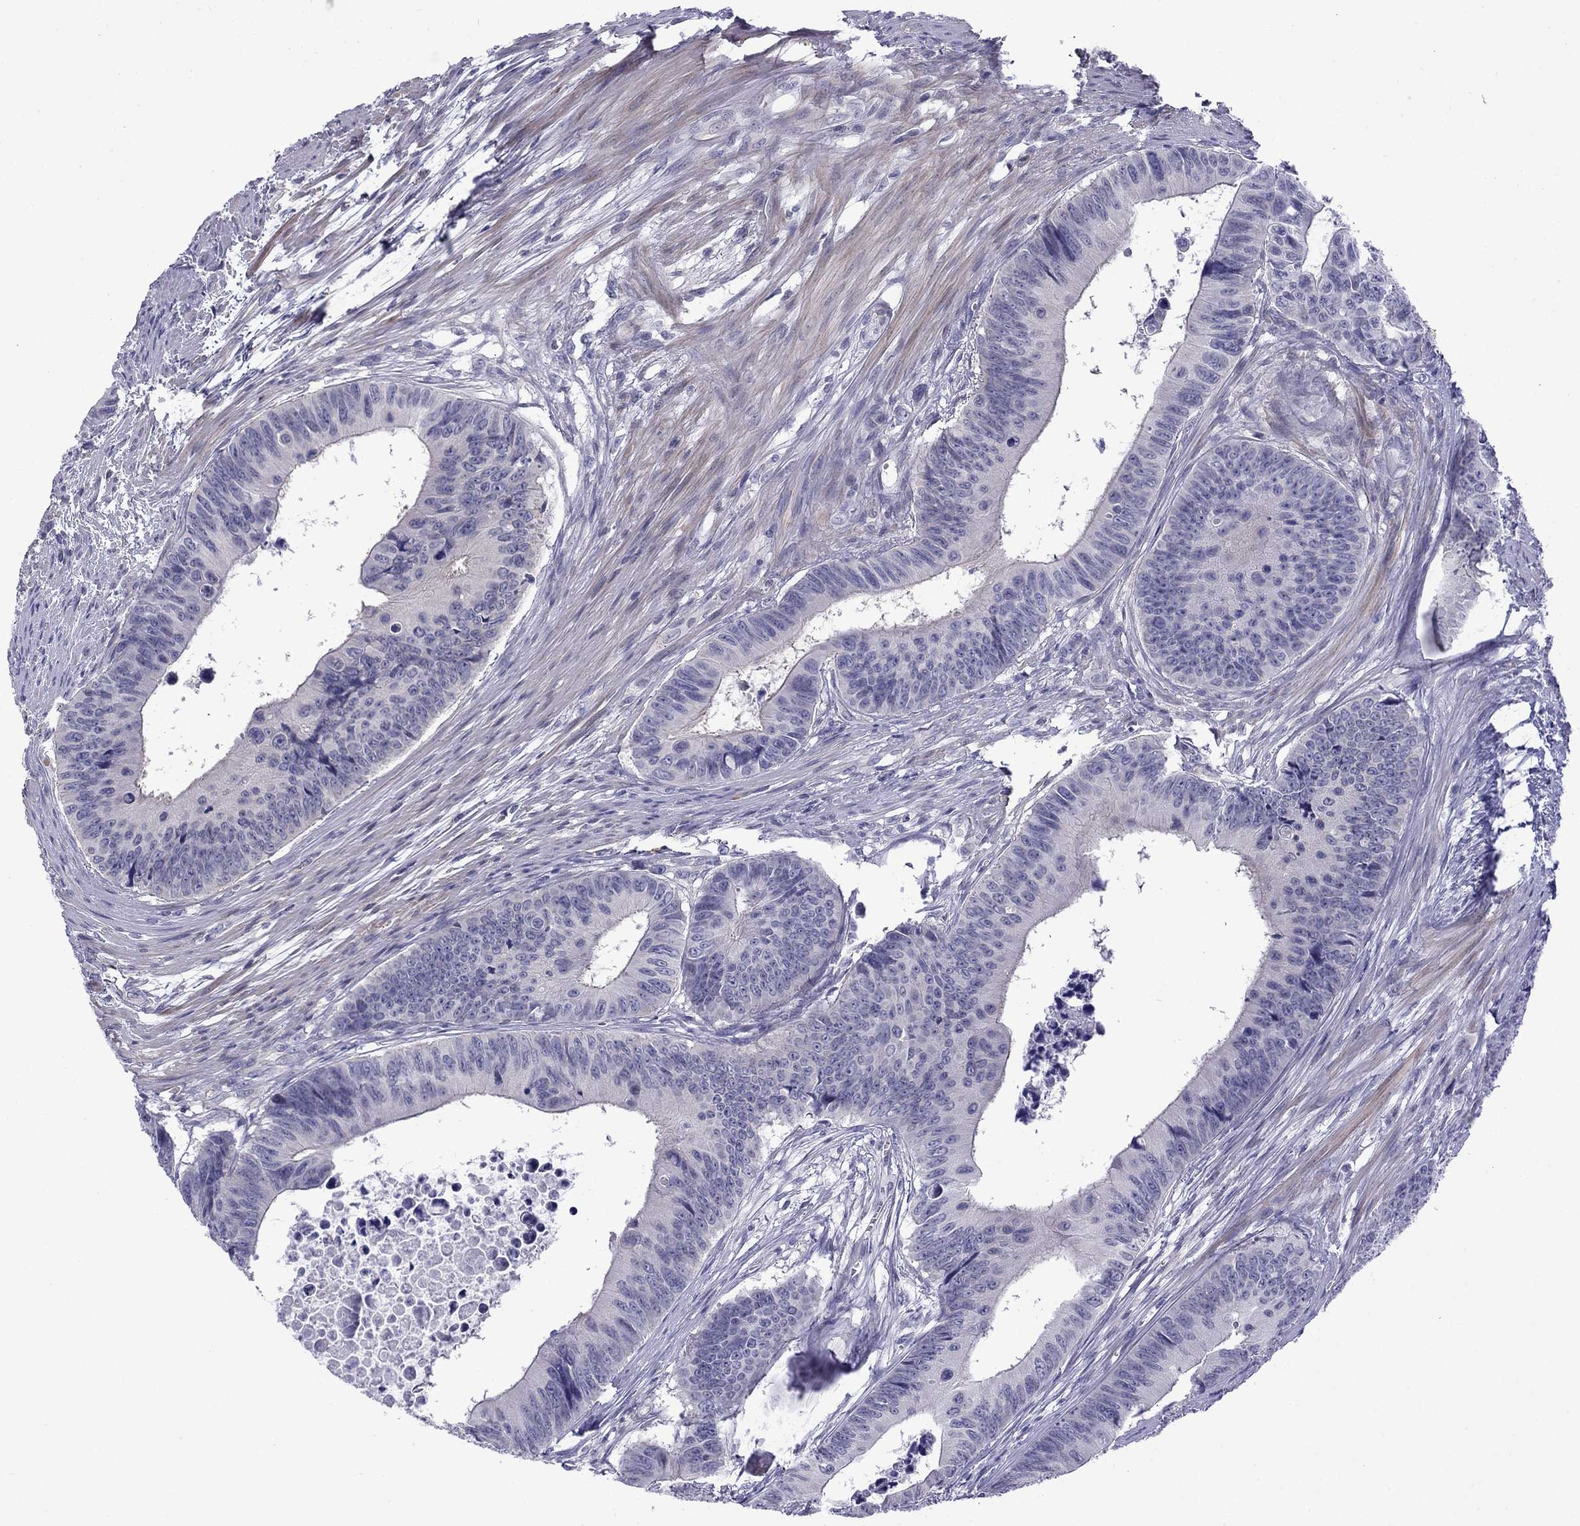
{"staining": {"intensity": "negative", "quantity": "none", "location": "none"}, "tissue": "colorectal cancer", "cell_type": "Tumor cells", "image_type": "cancer", "snomed": [{"axis": "morphology", "description": "Adenocarcinoma, NOS"}, {"axis": "topography", "description": "Colon"}], "caption": "An IHC image of adenocarcinoma (colorectal) is shown. There is no staining in tumor cells of adenocarcinoma (colorectal).", "gene": "PRR18", "patient": {"sex": "female", "age": 87}}